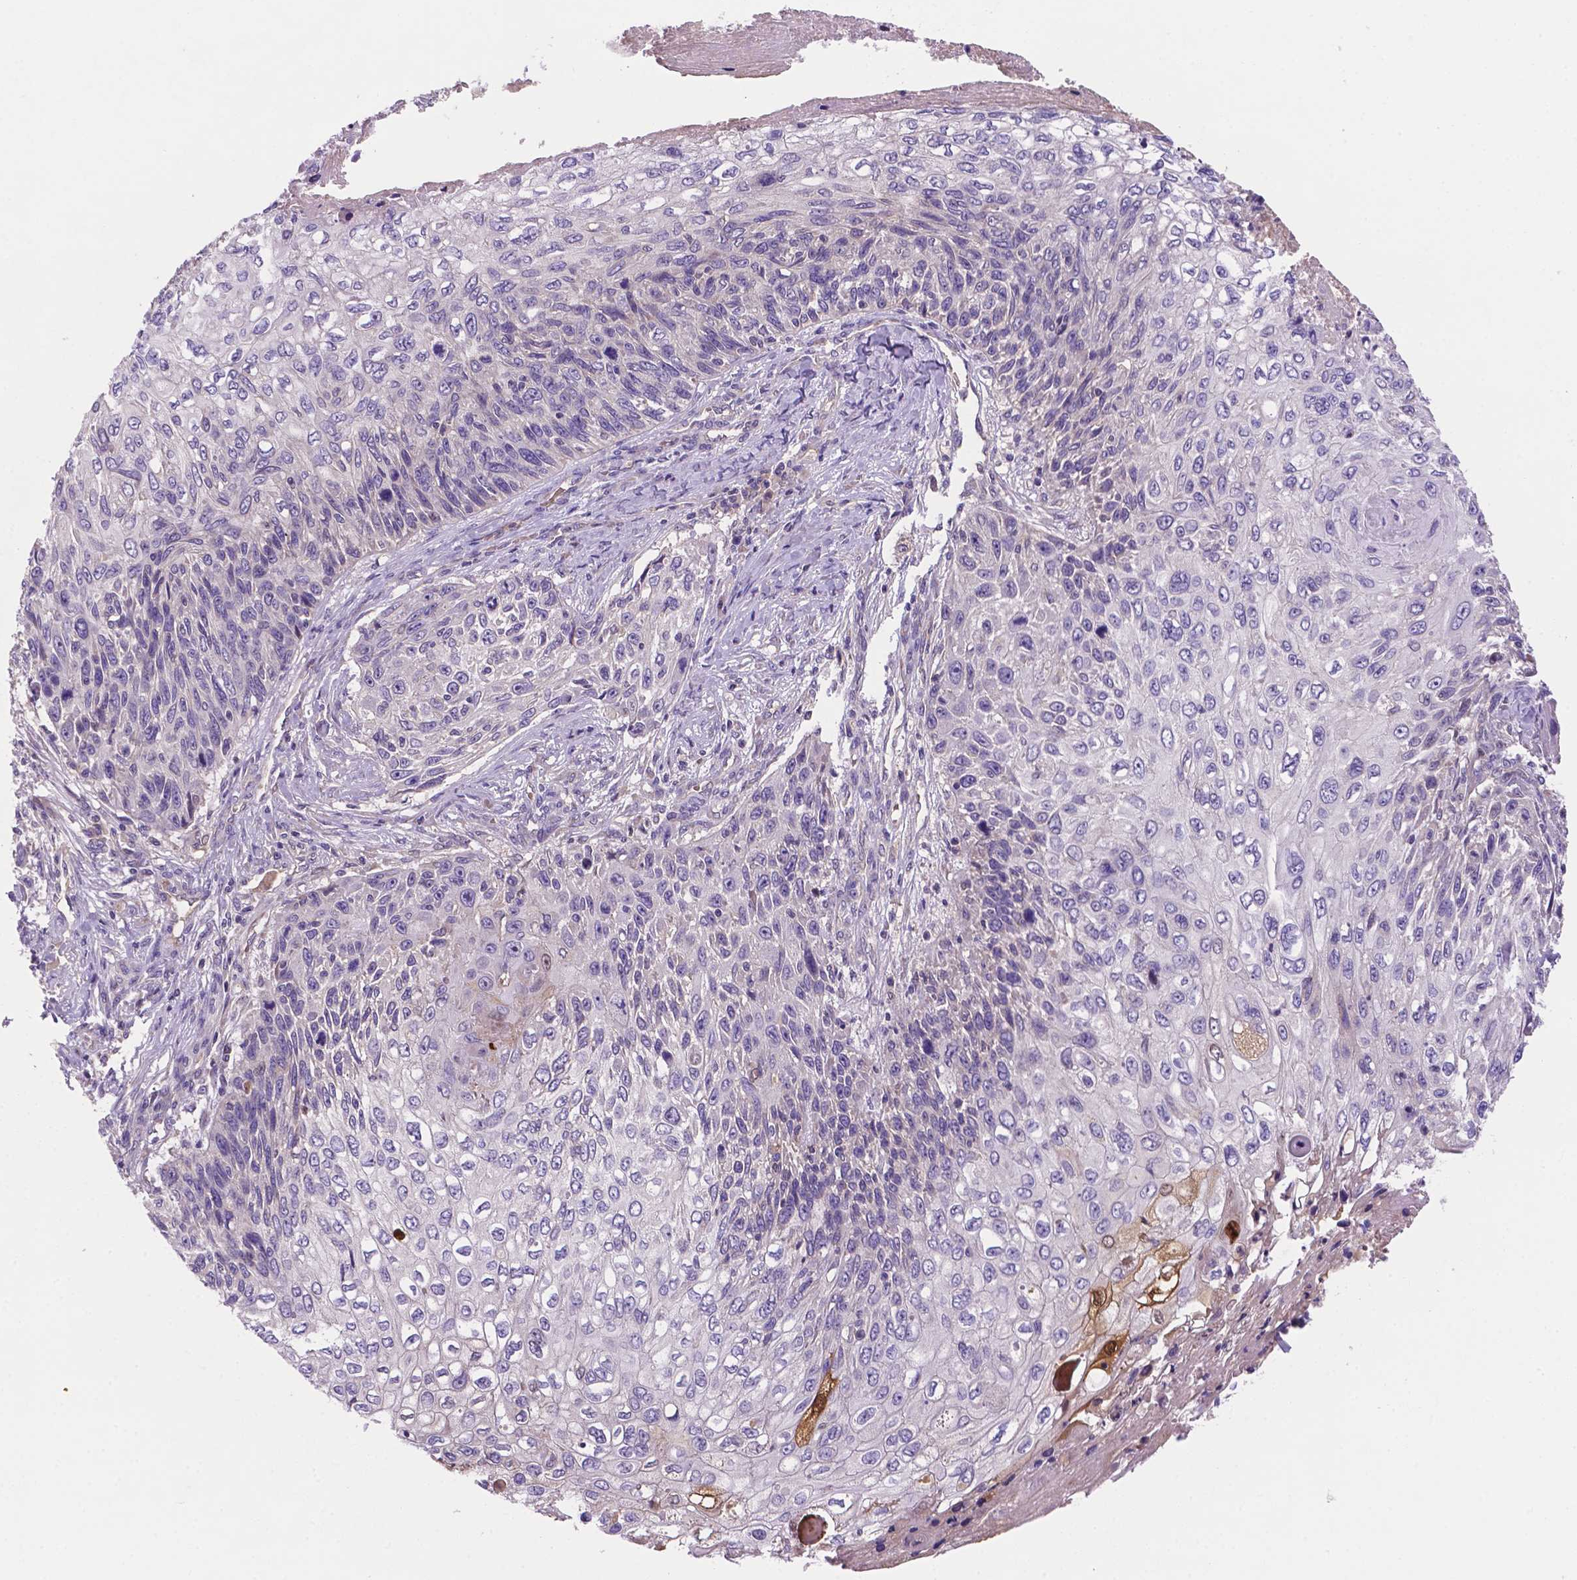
{"staining": {"intensity": "negative", "quantity": "none", "location": "none"}, "tissue": "skin cancer", "cell_type": "Tumor cells", "image_type": "cancer", "snomed": [{"axis": "morphology", "description": "Squamous cell carcinoma, NOS"}, {"axis": "topography", "description": "Skin"}], "caption": "The IHC micrograph has no significant expression in tumor cells of squamous cell carcinoma (skin) tissue. (DAB (3,3'-diaminobenzidine) immunohistochemistry (IHC), high magnification).", "gene": "TM4SF20", "patient": {"sex": "male", "age": 92}}